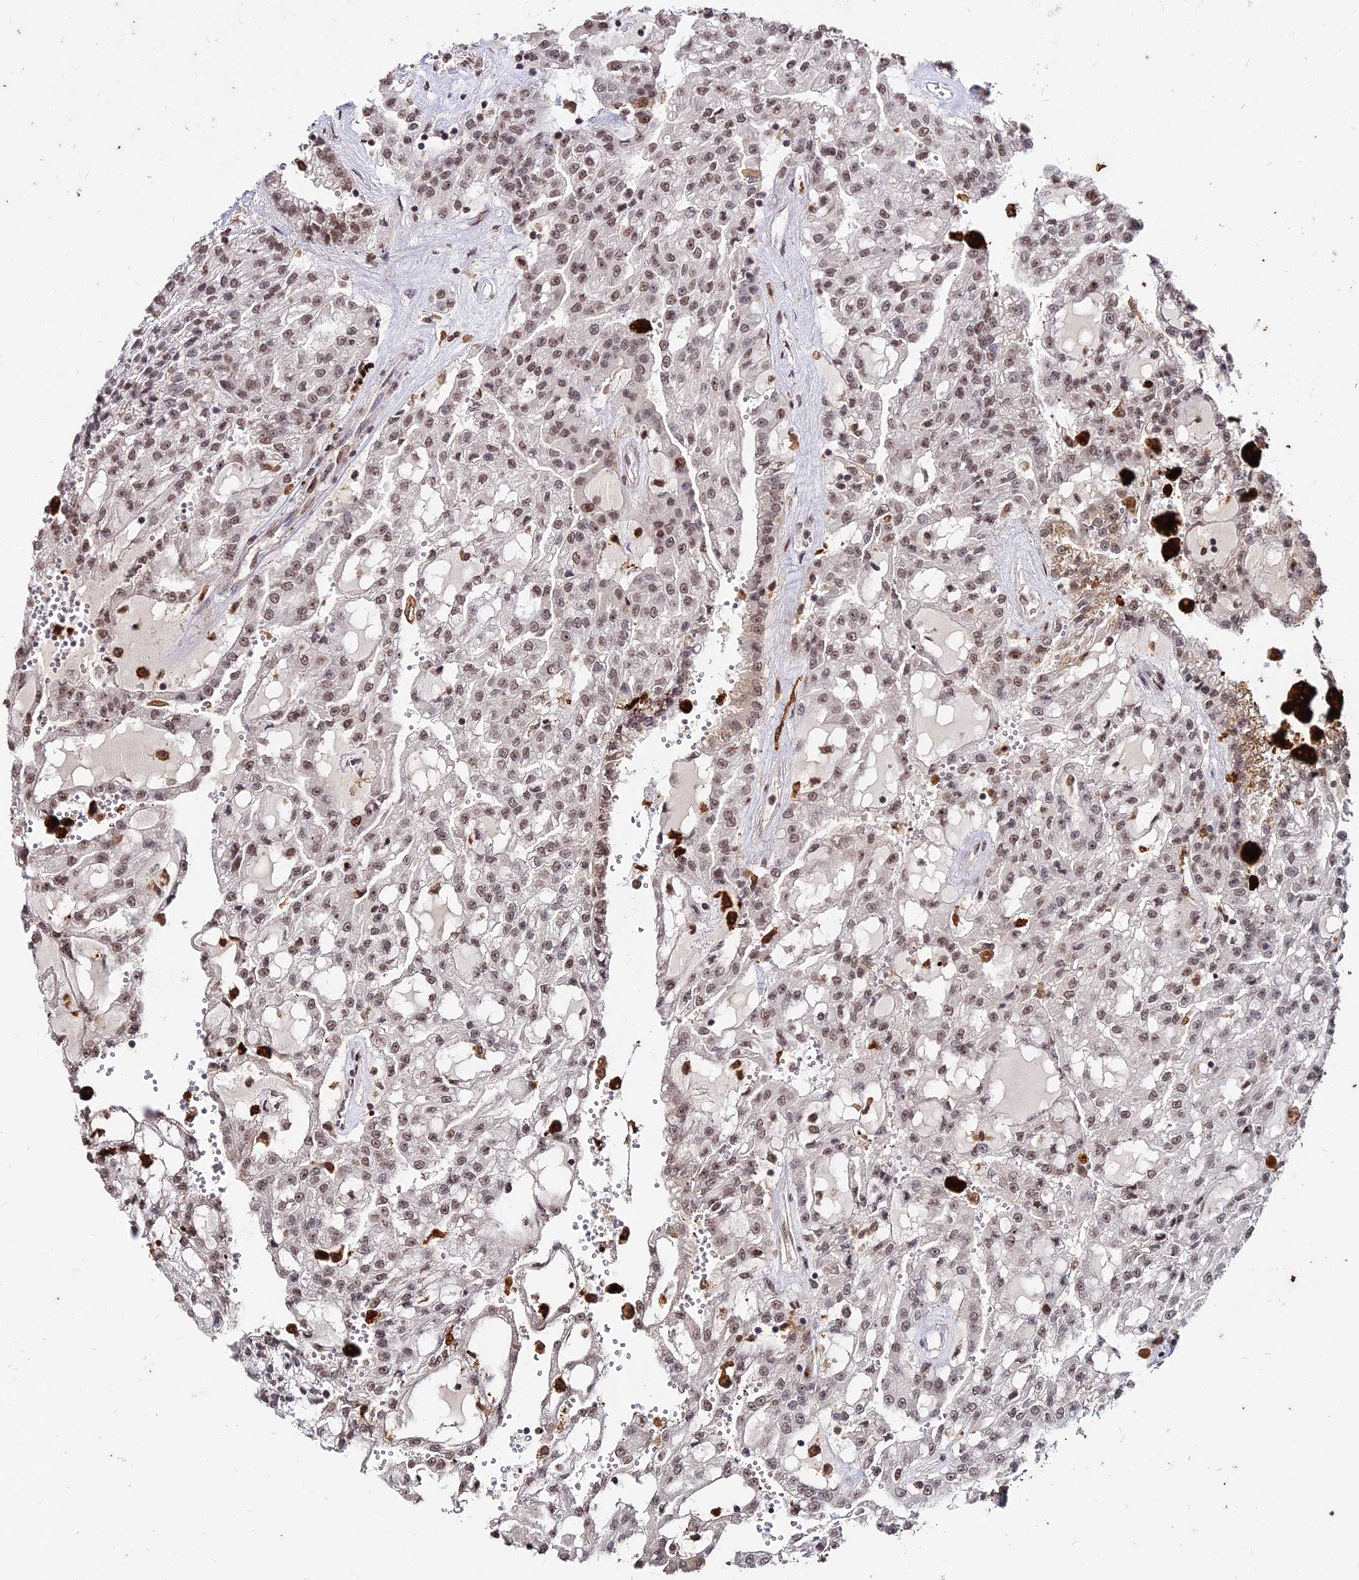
{"staining": {"intensity": "moderate", "quantity": ">75%", "location": "nuclear"}, "tissue": "renal cancer", "cell_type": "Tumor cells", "image_type": "cancer", "snomed": [{"axis": "morphology", "description": "Adenocarcinoma, NOS"}, {"axis": "topography", "description": "Kidney"}], "caption": "Renal adenocarcinoma stained with a protein marker exhibits moderate staining in tumor cells.", "gene": "ZBED4", "patient": {"sex": "male", "age": 63}}